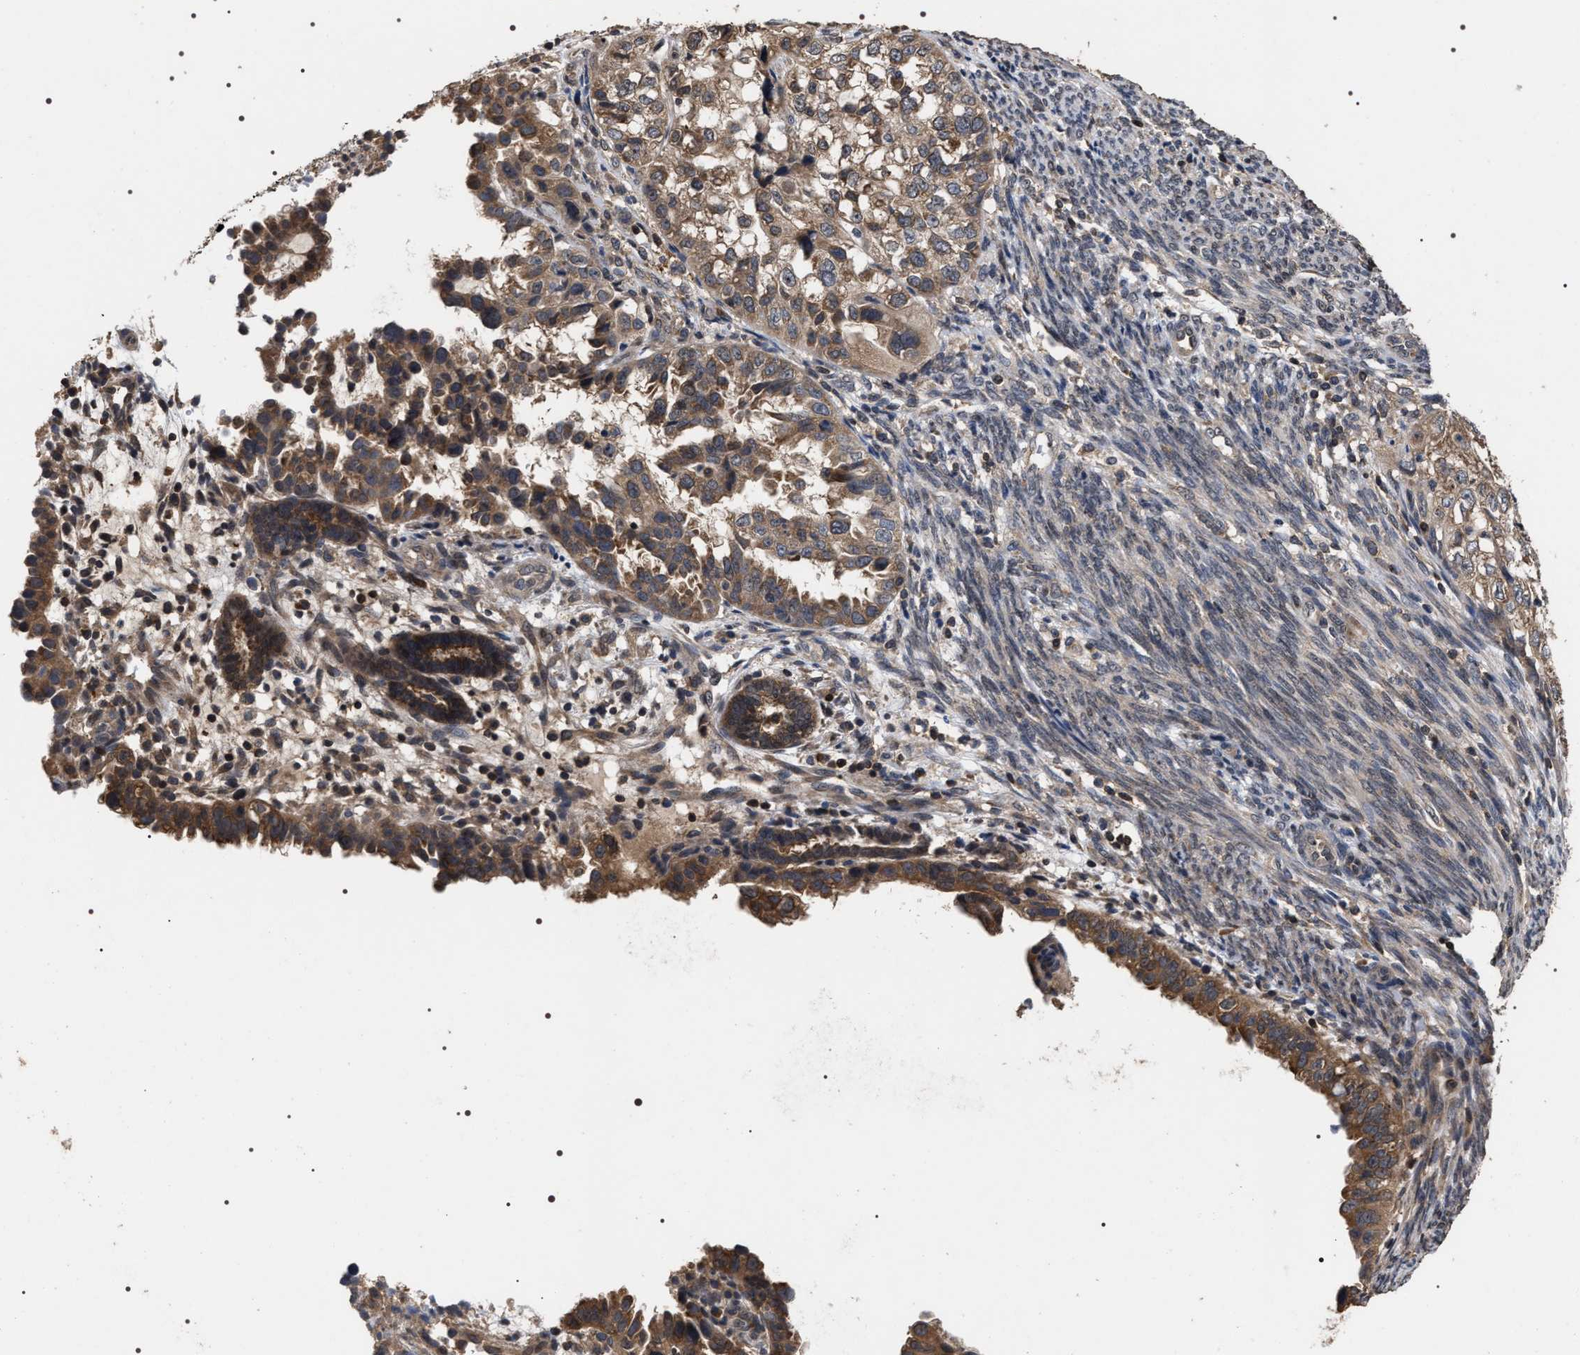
{"staining": {"intensity": "moderate", "quantity": ">75%", "location": "cytoplasmic/membranous"}, "tissue": "endometrial cancer", "cell_type": "Tumor cells", "image_type": "cancer", "snomed": [{"axis": "morphology", "description": "Adenocarcinoma, NOS"}, {"axis": "topography", "description": "Endometrium"}], "caption": "There is medium levels of moderate cytoplasmic/membranous positivity in tumor cells of endometrial adenocarcinoma, as demonstrated by immunohistochemical staining (brown color).", "gene": "UPF3A", "patient": {"sex": "female", "age": 85}}